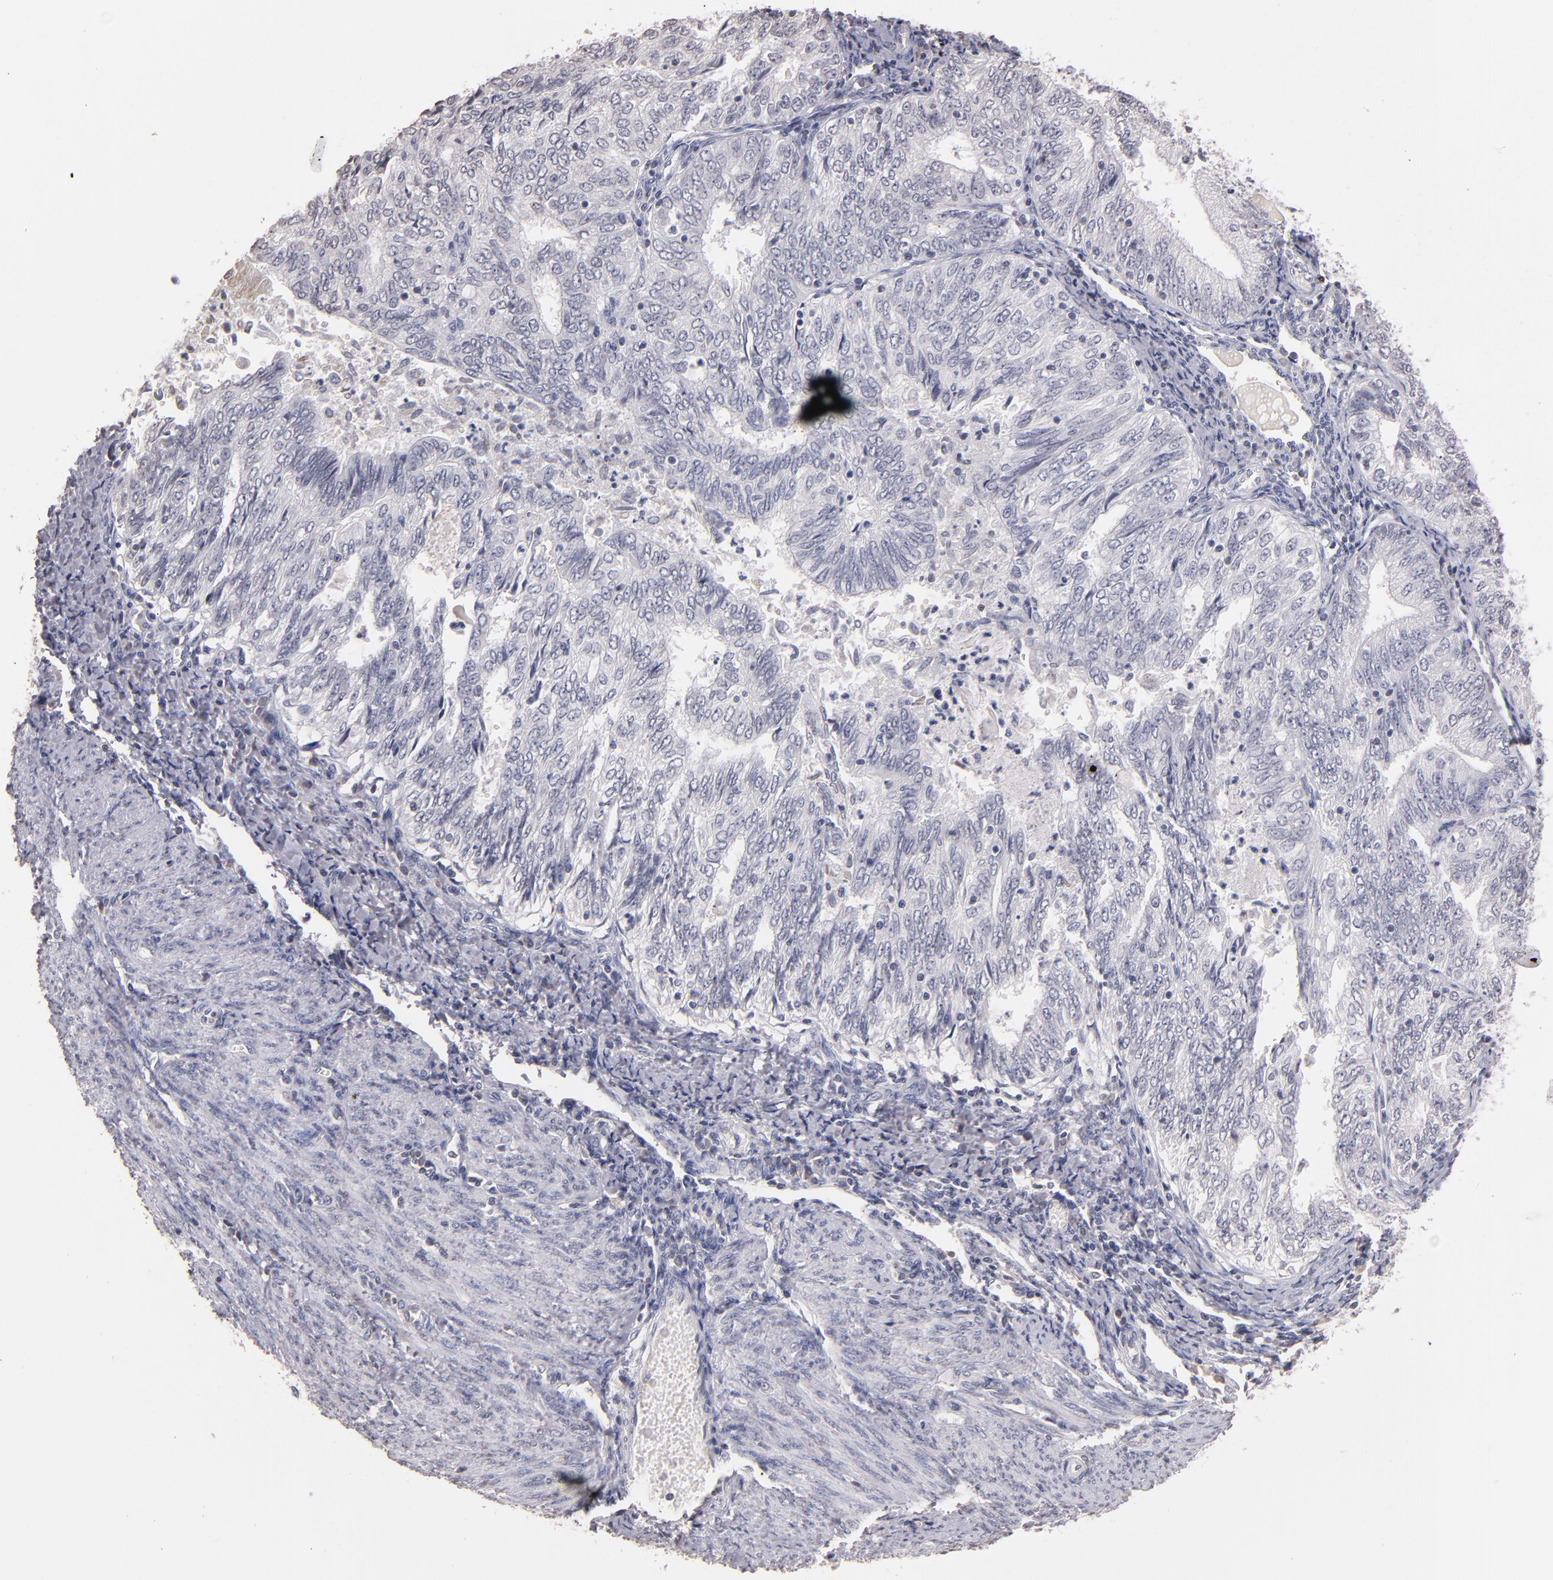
{"staining": {"intensity": "negative", "quantity": "none", "location": "none"}, "tissue": "endometrial cancer", "cell_type": "Tumor cells", "image_type": "cancer", "snomed": [{"axis": "morphology", "description": "Adenocarcinoma, NOS"}, {"axis": "topography", "description": "Endometrium"}], "caption": "Endometrial cancer was stained to show a protein in brown. There is no significant expression in tumor cells.", "gene": "SOX10", "patient": {"sex": "female", "age": 69}}